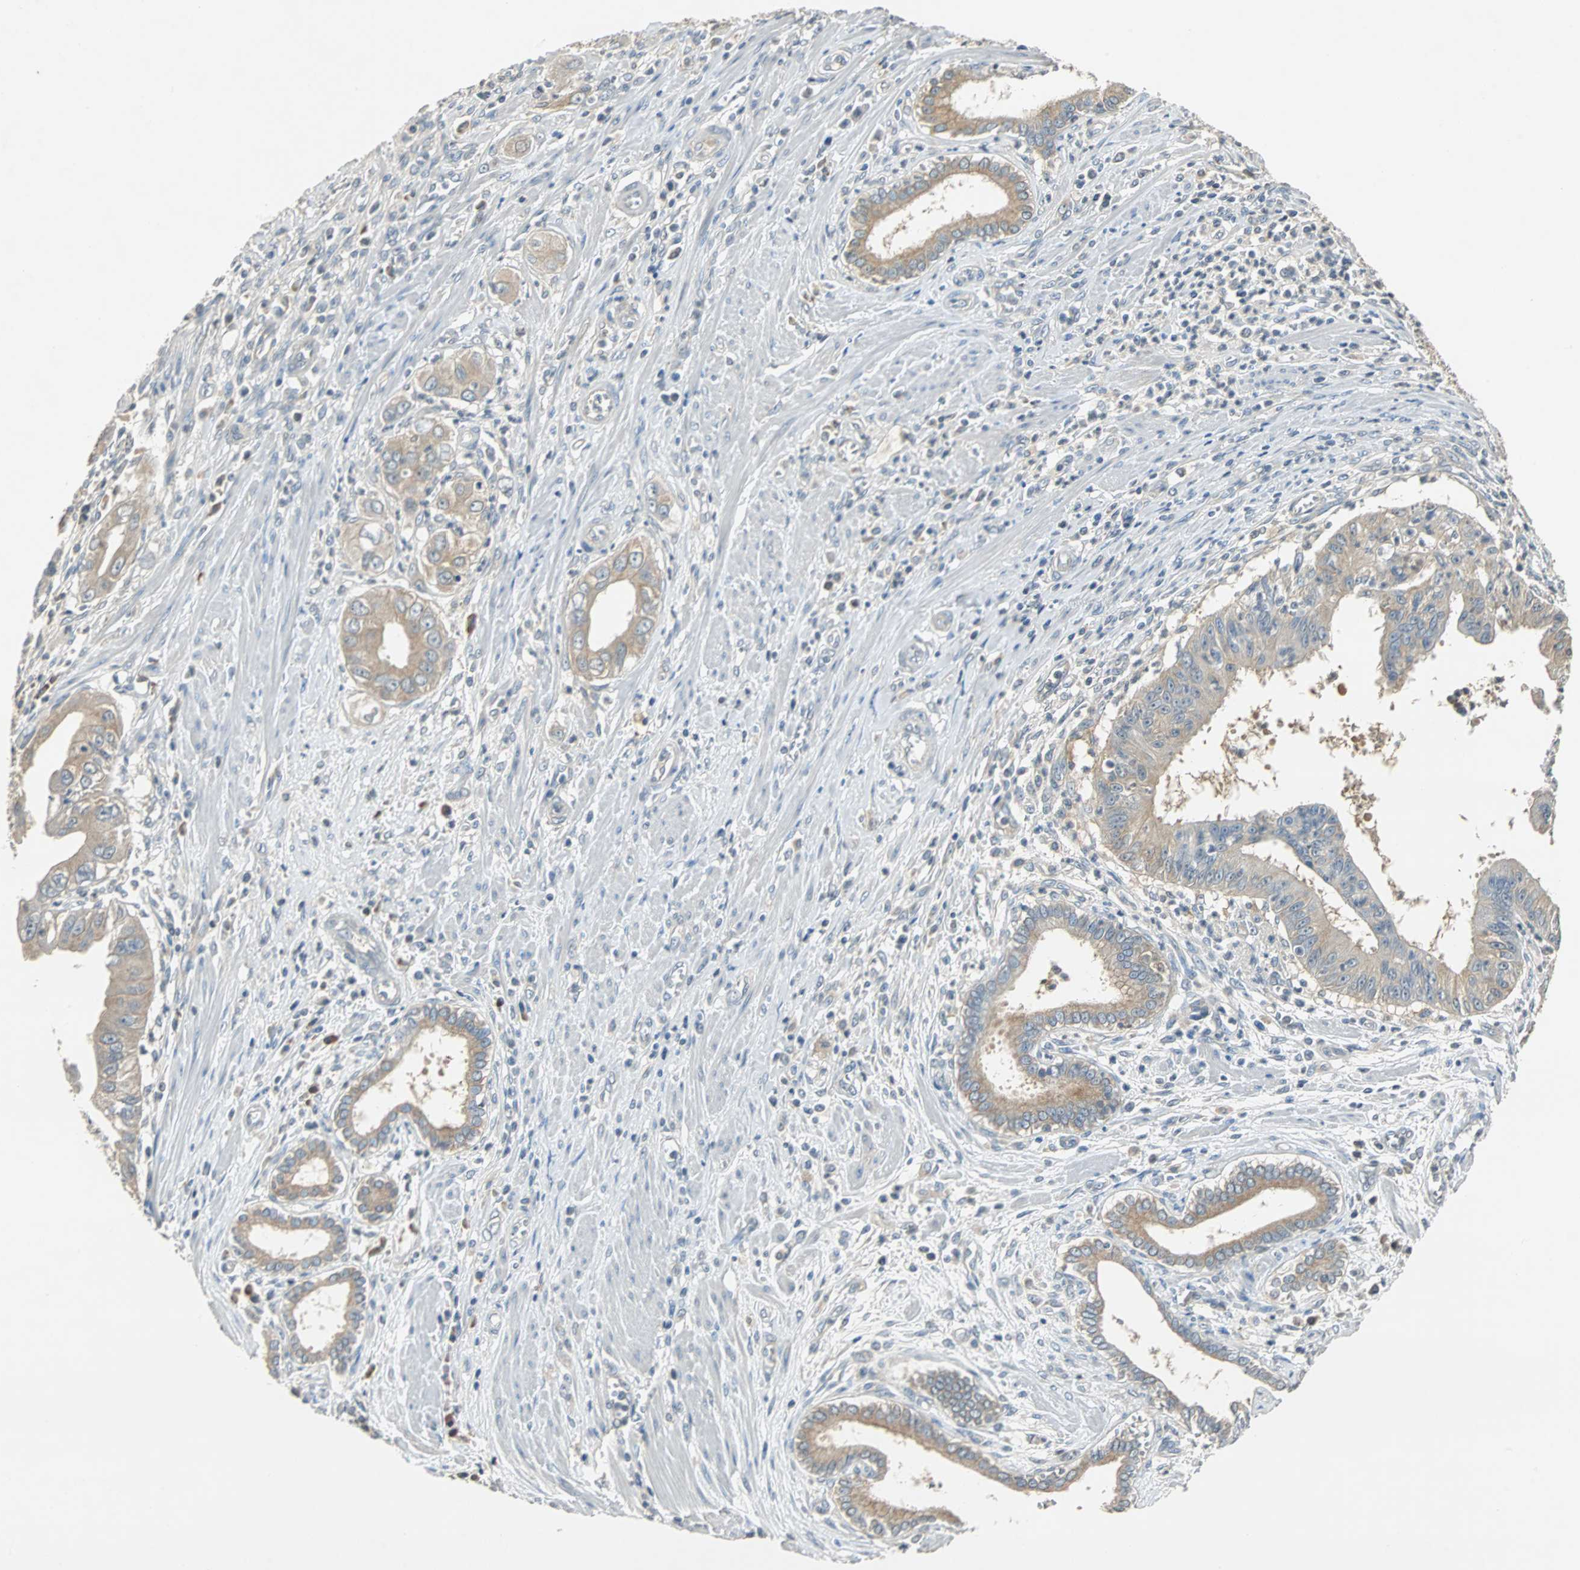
{"staining": {"intensity": "moderate", "quantity": ">75%", "location": "cytoplasmic/membranous"}, "tissue": "pancreatic cancer", "cell_type": "Tumor cells", "image_type": "cancer", "snomed": [{"axis": "morphology", "description": "Normal tissue, NOS"}, {"axis": "topography", "description": "Lymph node"}], "caption": "Moderate cytoplasmic/membranous expression for a protein is identified in about >75% of tumor cells of pancreatic cancer using immunohistochemistry.", "gene": "ABHD2", "patient": {"sex": "male", "age": 50}}